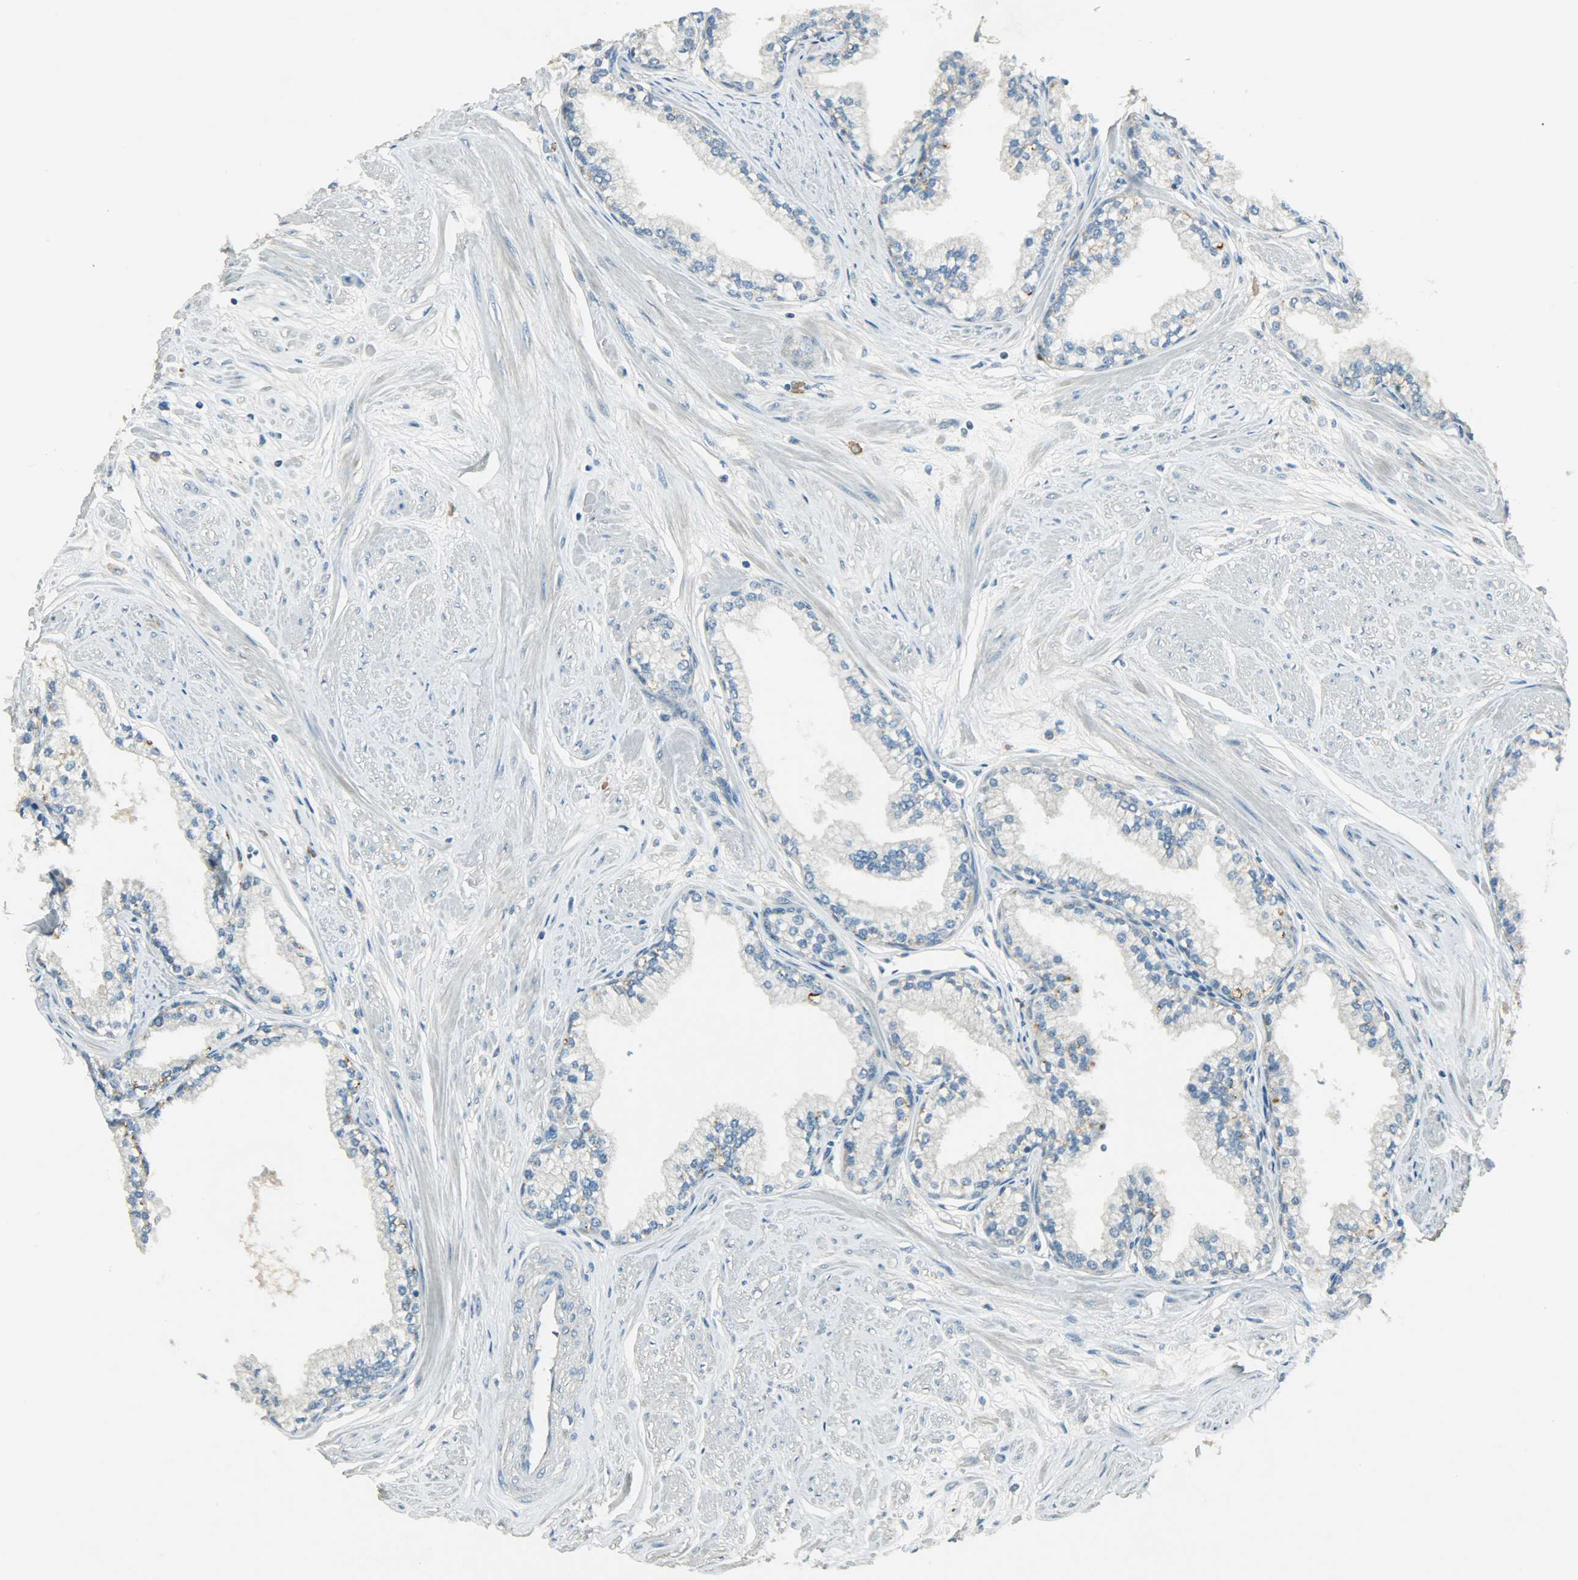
{"staining": {"intensity": "negative", "quantity": "none", "location": "none"}, "tissue": "prostate", "cell_type": "Glandular cells", "image_type": "normal", "snomed": [{"axis": "morphology", "description": "Normal tissue, NOS"}, {"axis": "topography", "description": "Prostate"}], "caption": "Immunohistochemical staining of normal human prostate shows no significant positivity in glandular cells. (Stains: DAB (3,3'-diaminobenzidine) immunohistochemistry (IHC) with hematoxylin counter stain, Microscopy: brightfield microscopy at high magnification).", "gene": "TPX2", "patient": {"sex": "male", "age": 64}}